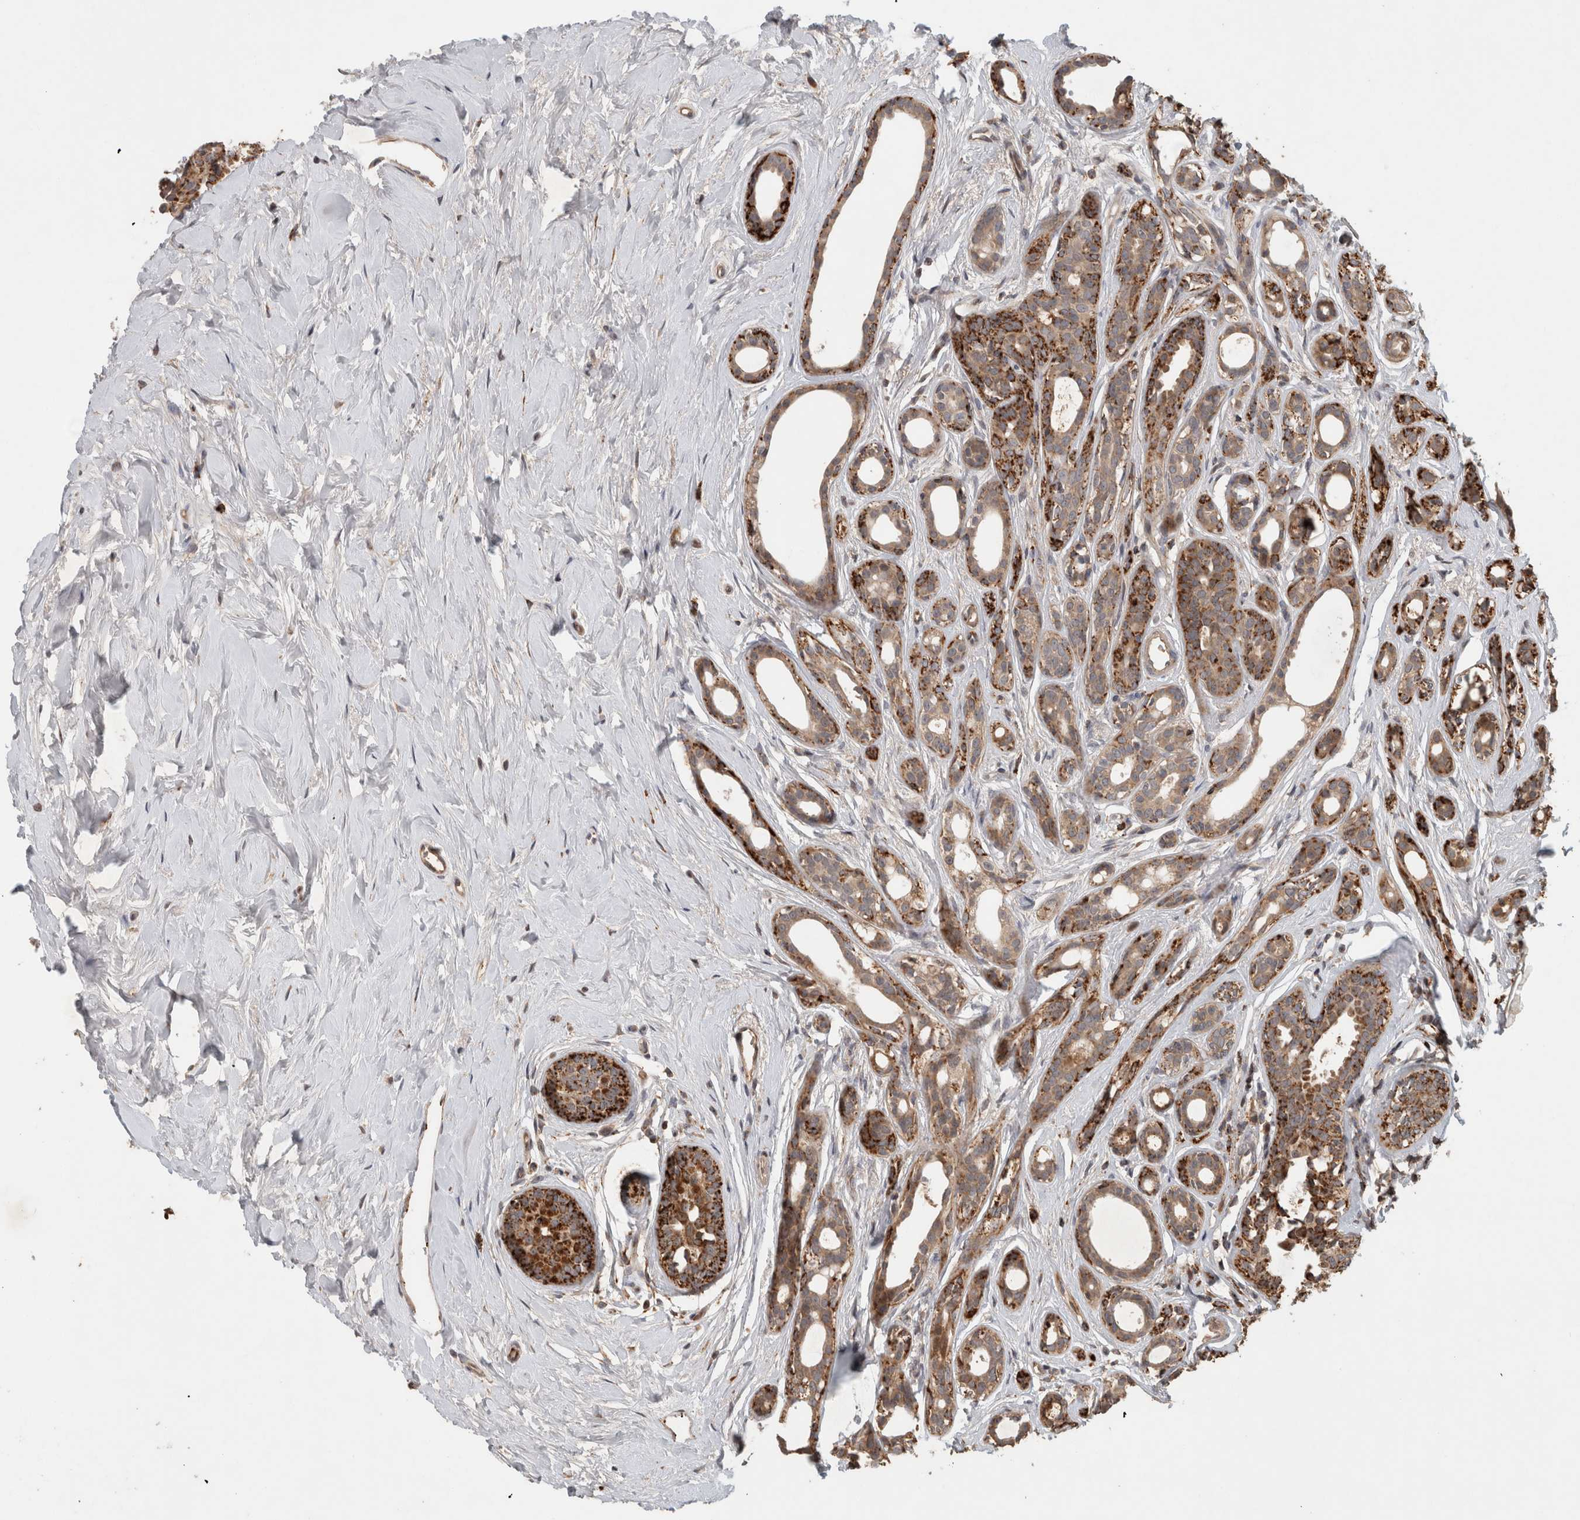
{"staining": {"intensity": "strong", "quantity": "25%-75%", "location": "cytoplasmic/membranous"}, "tissue": "breast cancer", "cell_type": "Tumor cells", "image_type": "cancer", "snomed": [{"axis": "morphology", "description": "Duct carcinoma"}, {"axis": "topography", "description": "Breast"}], "caption": "IHC (DAB) staining of breast cancer (infiltrating ductal carcinoma) displays strong cytoplasmic/membranous protein expression in approximately 25%-75% of tumor cells. The staining was performed using DAB (3,3'-diaminobenzidine), with brown indicating positive protein expression. Nuclei are stained blue with hematoxylin.", "gene": "SERAC1", "patient": {"sex": "female", "age": 55}}